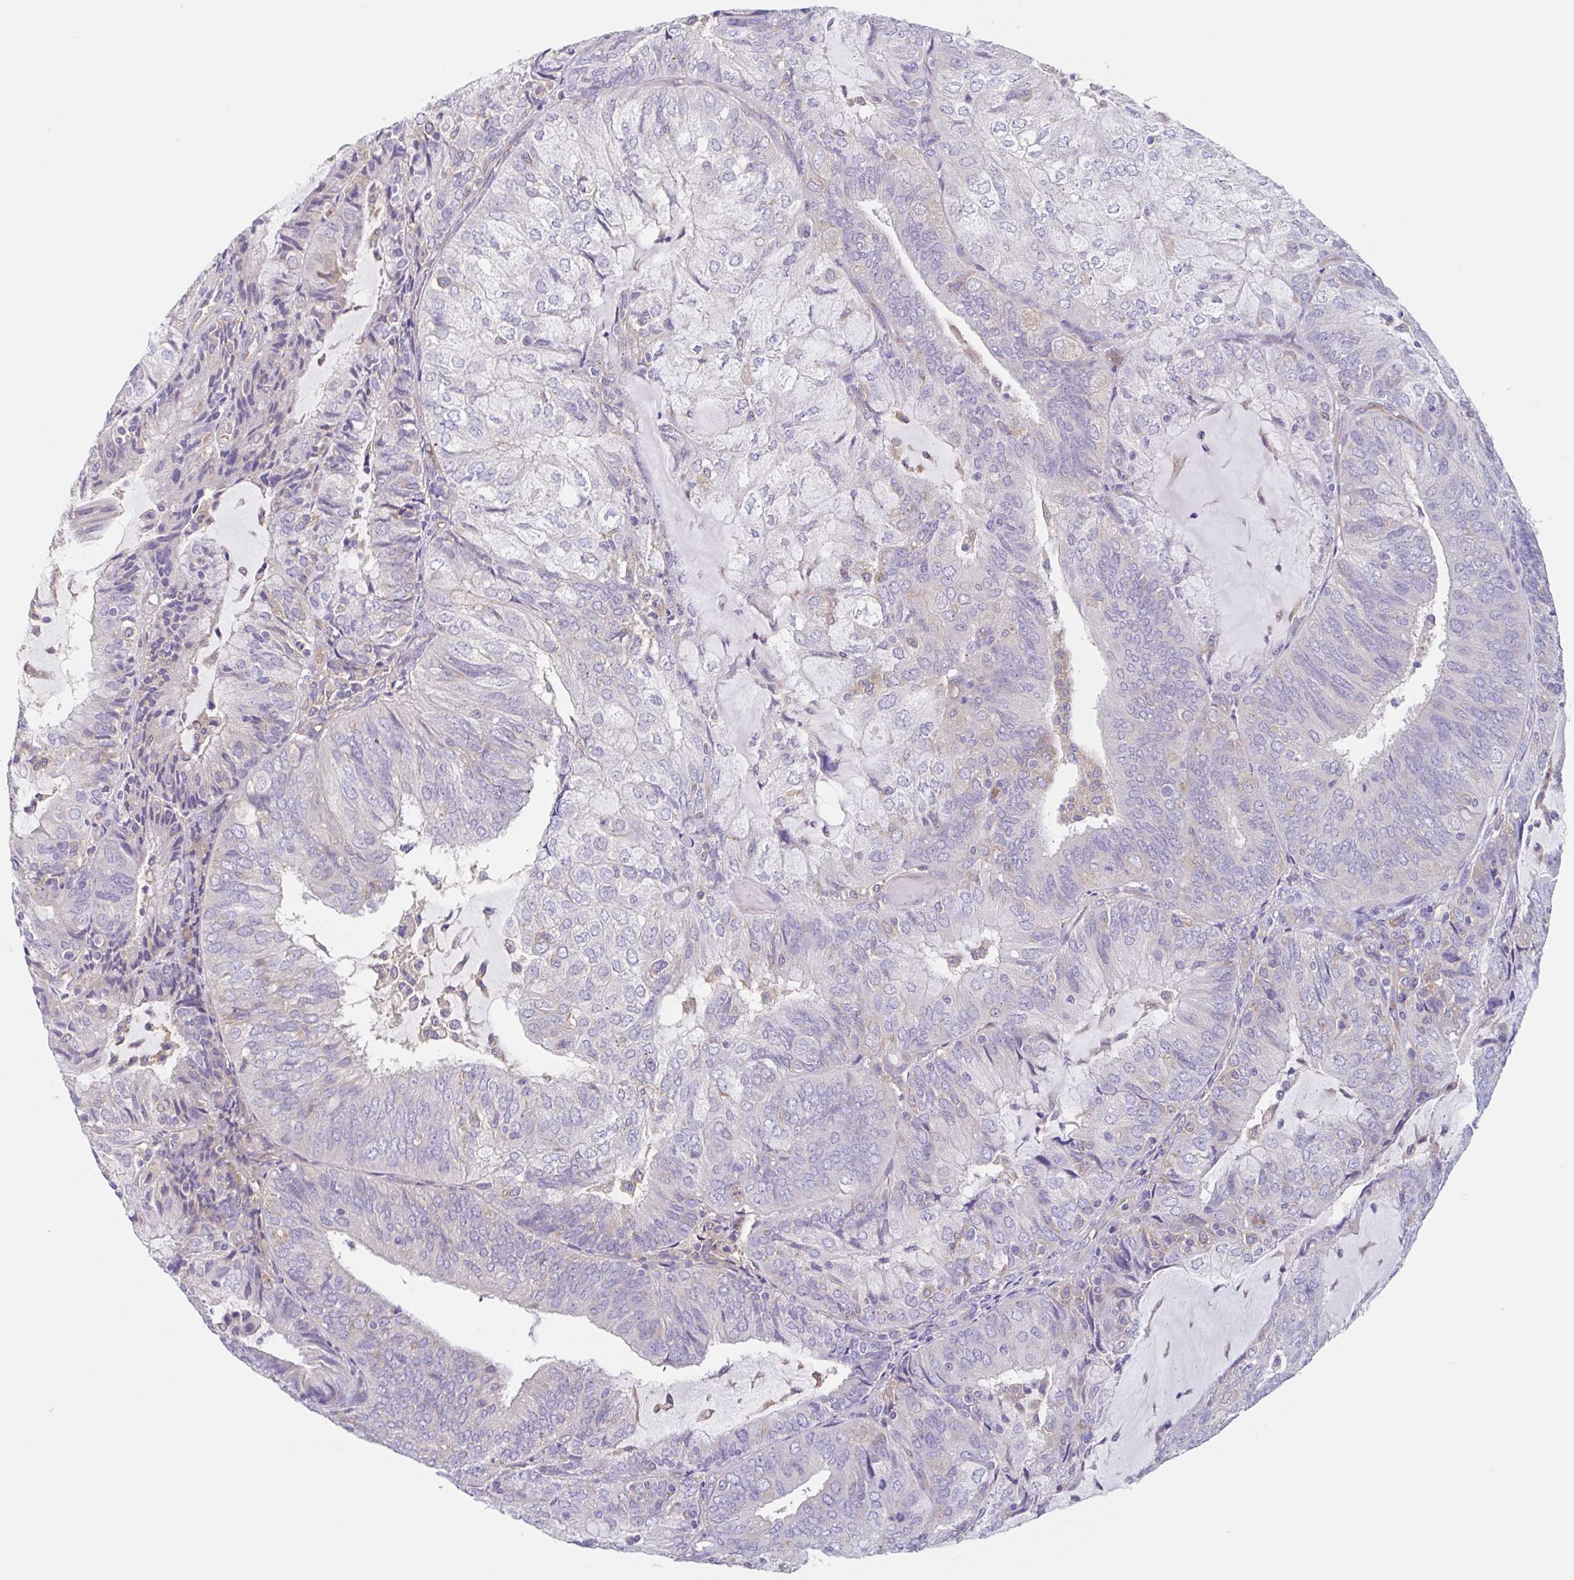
{"staining": {"intensity": "negative", "quantity": "none", "location": "none"}, "tissue": "endometrial cancer", "cell_type": "Tumor cells", "image_type": "cancer", "snomed": [{"axis": "morphology", "description": "Adenocarcinoma, NOS"}, {"axis": "topography", "description": "Endometrium"}], "caption": "Immunohistochemistry (IHC) photomicrograph of neoplastic tissue: adenocarcinoma (endometrial) stained with DAB displays no significant protein positivity in tumor cells.", "gene": "EHD4", "patient": {"sex": "female", "age": 81}}